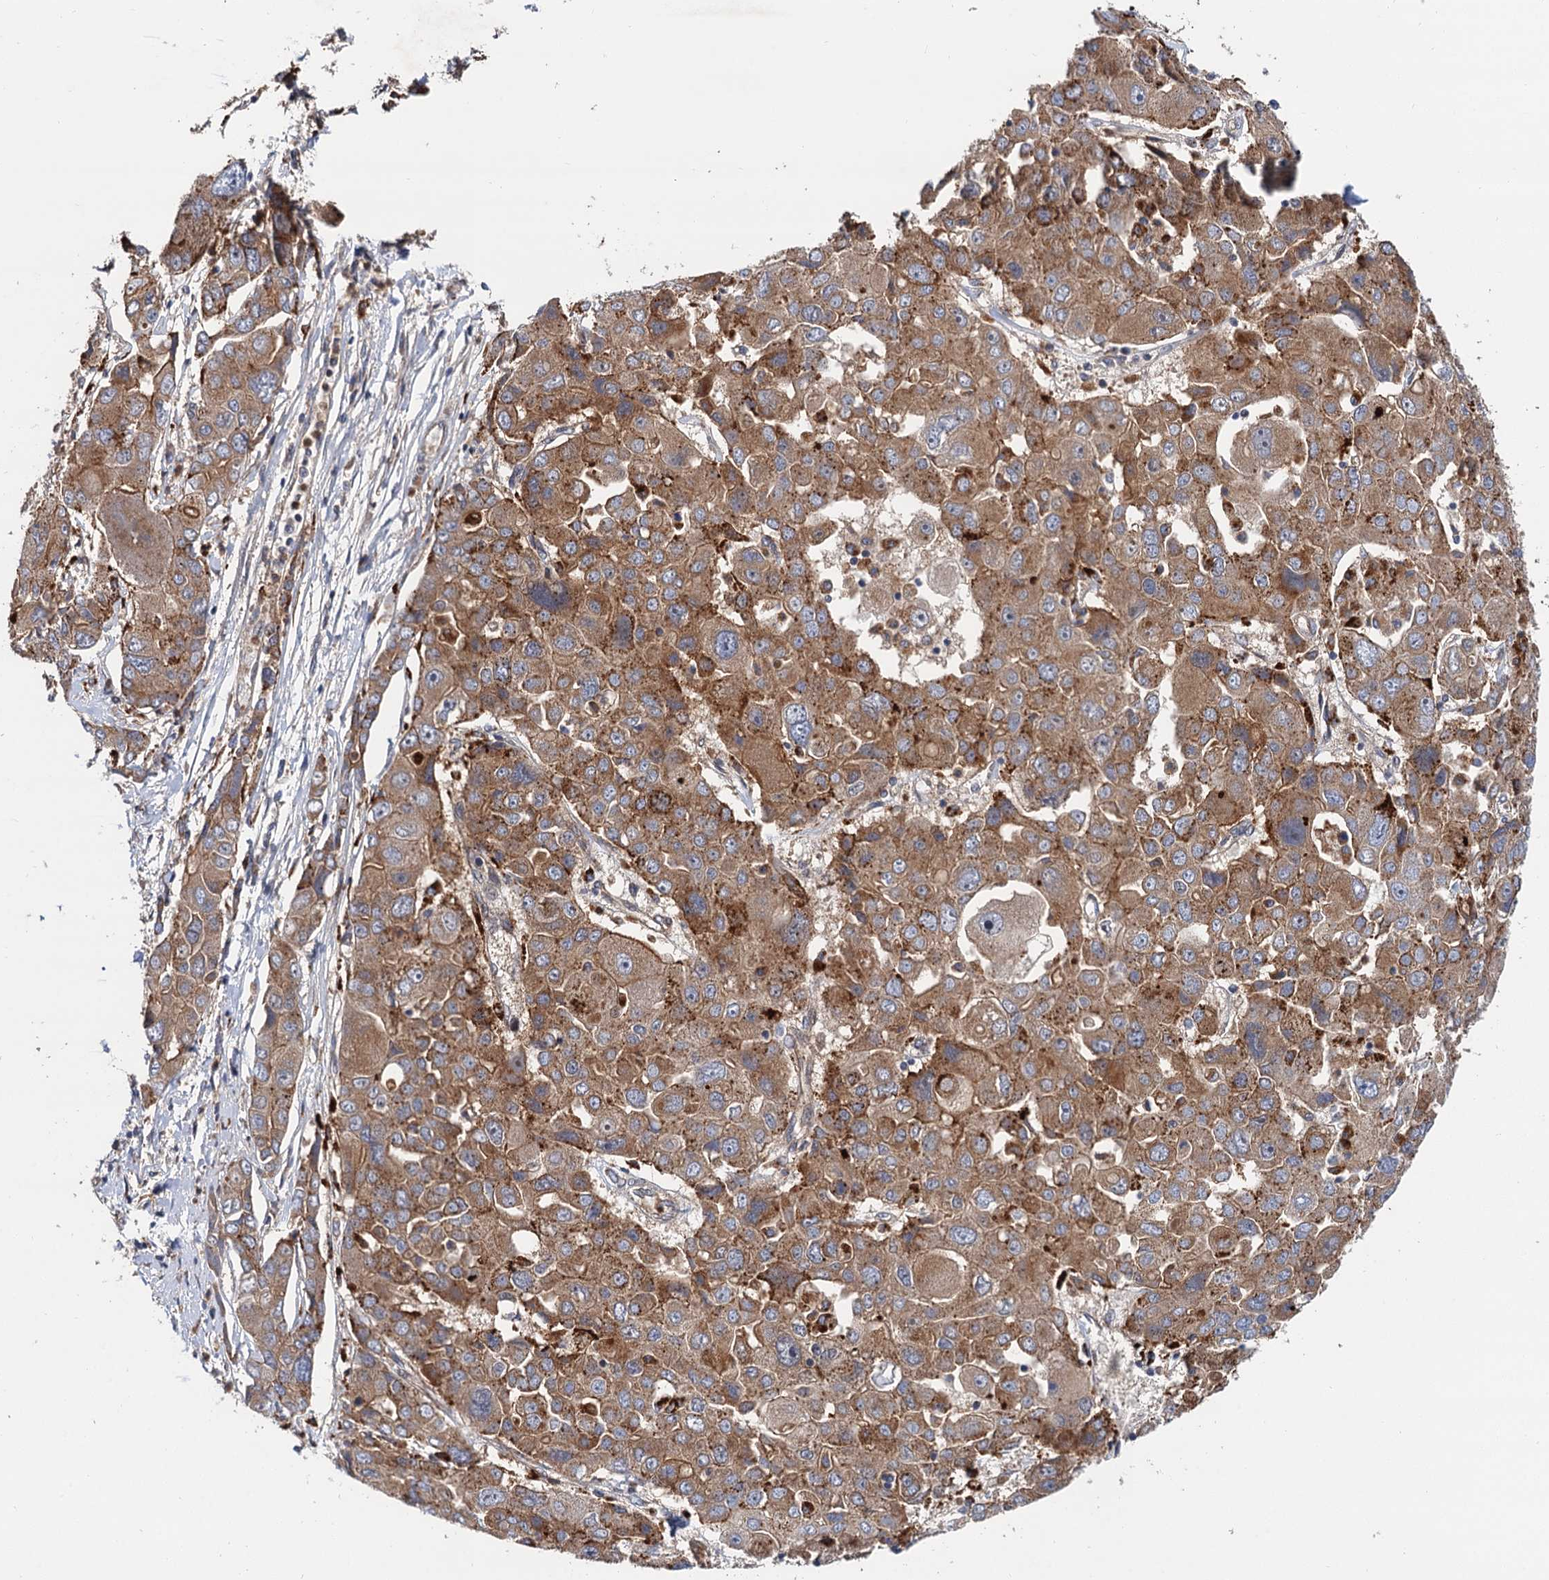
{"staining": {"intensity": "moderate", "quantity": ">75%", "location": "cytoplasmic/membranous"}, "tissue": "liver cancer", "cell_type": "Tumor cells", "image_type": "cancer", "snomed": [{"axis": "morphology", "description": "Cholangiocarcinoma"}, {"axis": "topography", "description": "Liver"}], "caption": "Moderate cytoplasmic/membranous positivity for a protein is present in approximately >75% of tumor cells of liver cholangiocarcinoma using immunohistochemistry (IHC).", "gene": "NLRP10", "patient": {"sex": "male", "age": 67}}